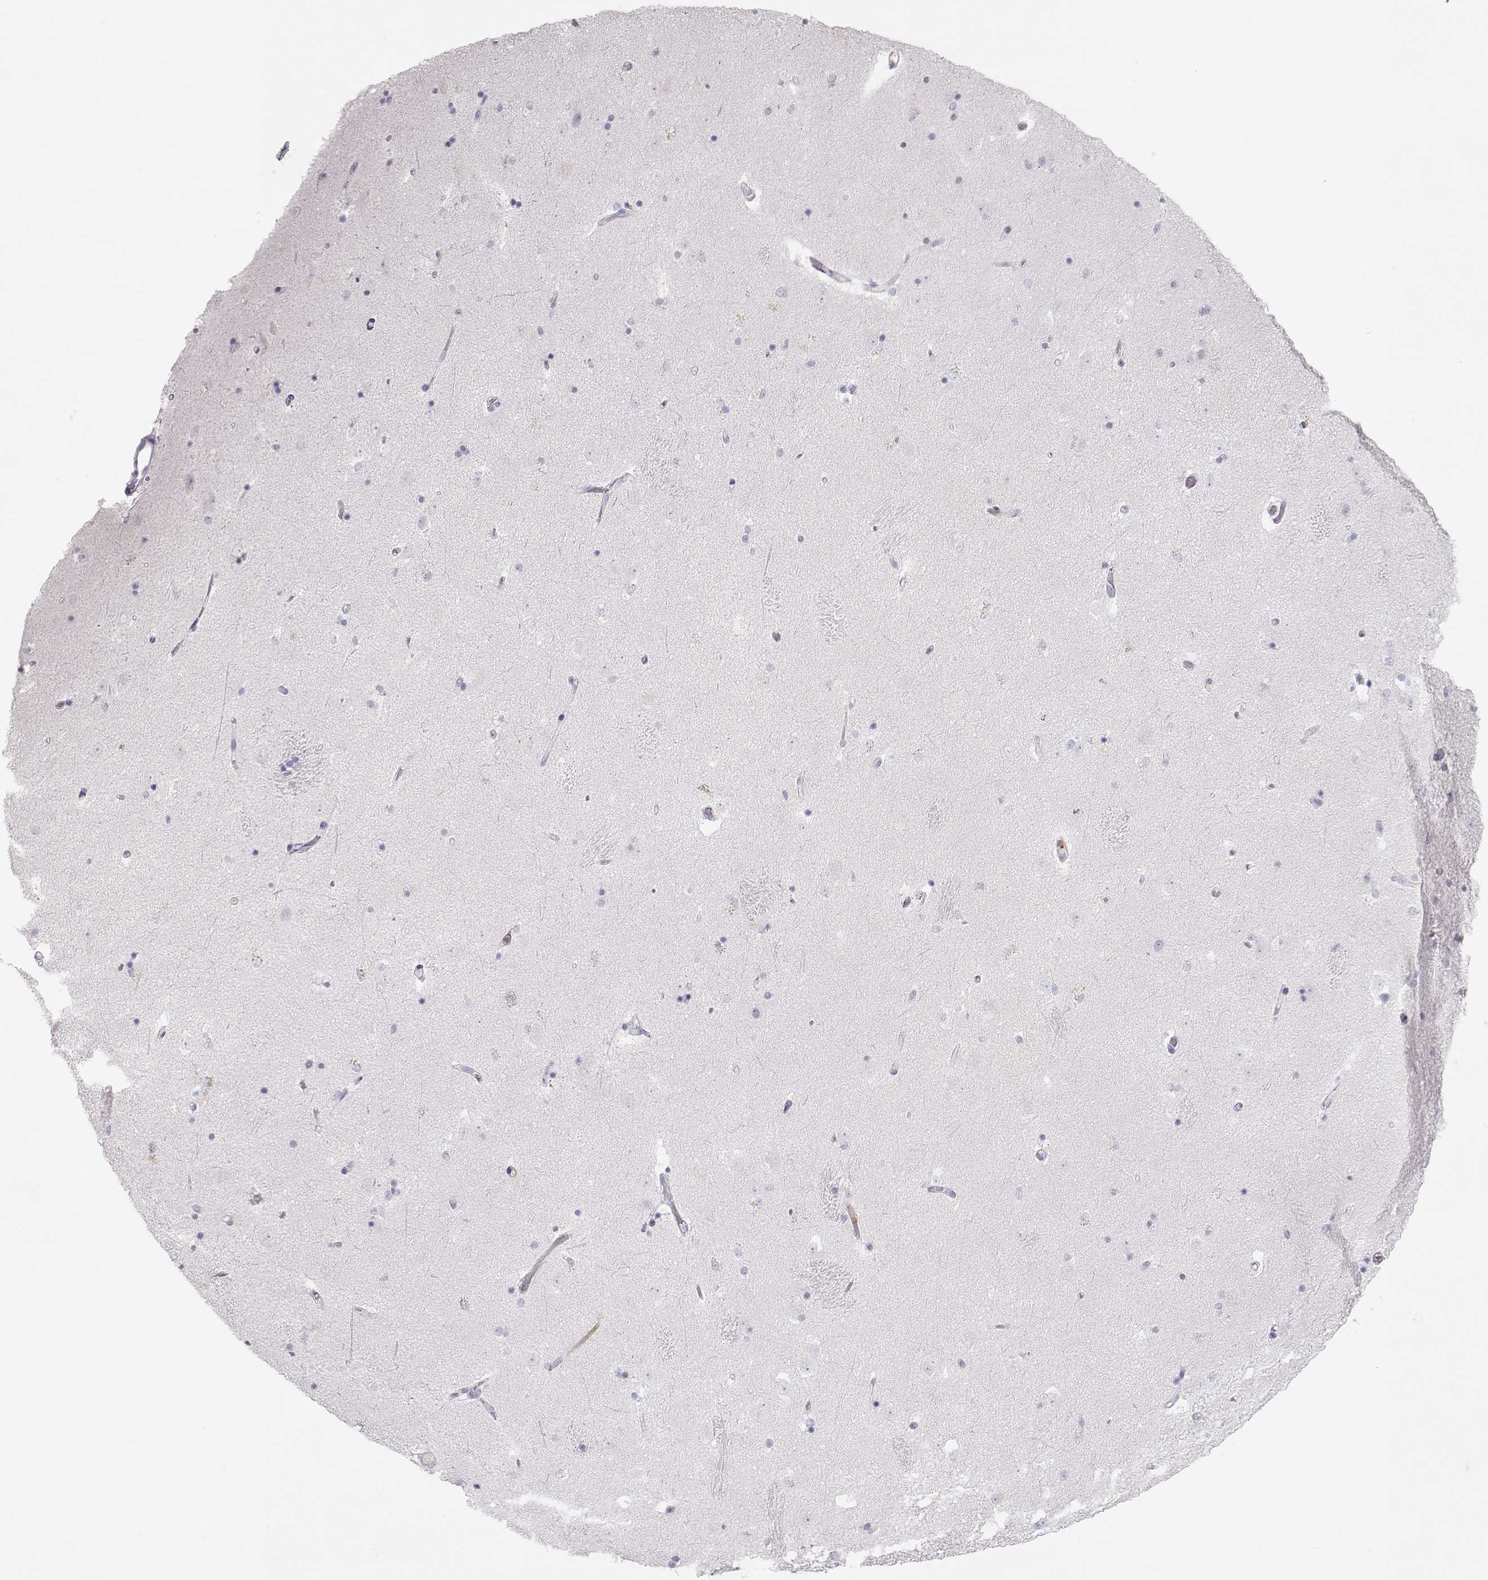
{"staining": {"intensity": "negative", "quantity": "none", "location": "none"}, "tissue": "caudate", "cell_type": "Glial cells", "image_type": "normal", "snomed": [{"axis": "morphology", "description": "Normal tissue, NOS"}, {"axis": "topography", "description": "Lateral ventricle wall"}], "caption": "IHC of benign caudate displays no expression in glial cells. (Brightfield microscopy of DAB IHC at high magnification).", "gene": "MIP", "patient": {"sex": "male", "age": 51}}